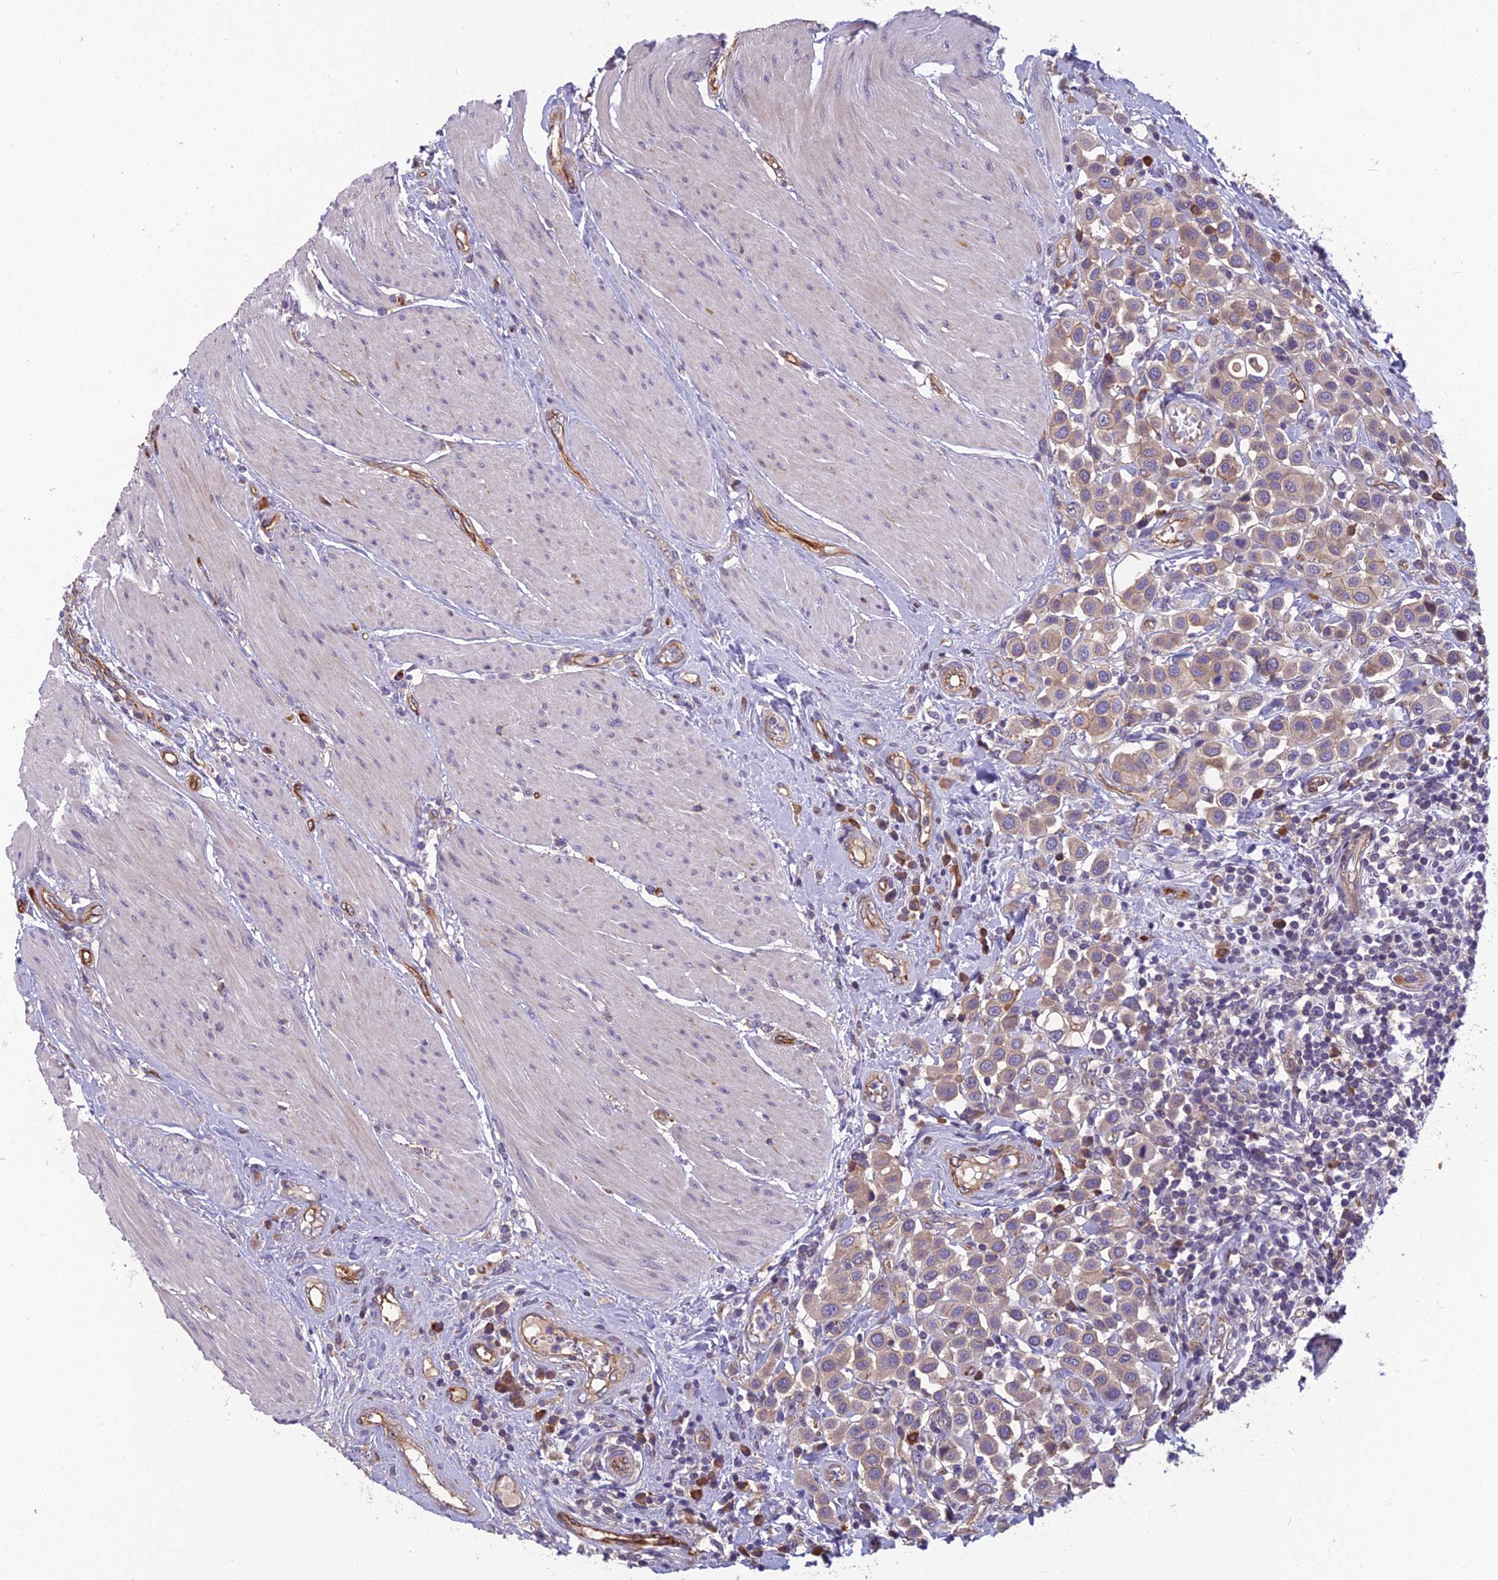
{"staining": {"intensity": "weak", "quantity": "<25%", "location": "cytoplasmic/membranous"}, "tissue": "urothelial cancer", "cell_type": "Tumor cells", "image_type": "cancer", "snomed": [{"axis": "morphology", "description": "Urothelial carcinoma, High grade"}, {"axis": "topography", "description": "Urinary bladder"}], "caption": "This micrograph is of high-grade urothelial carcinoma stained with immunohistochemistry to label a protein in brown with the nuclei are counter-stained blue. There is no positivity in tumor cells.", "gene": "TSPAN15", "patient": {"sex": "male", "age": 50}}